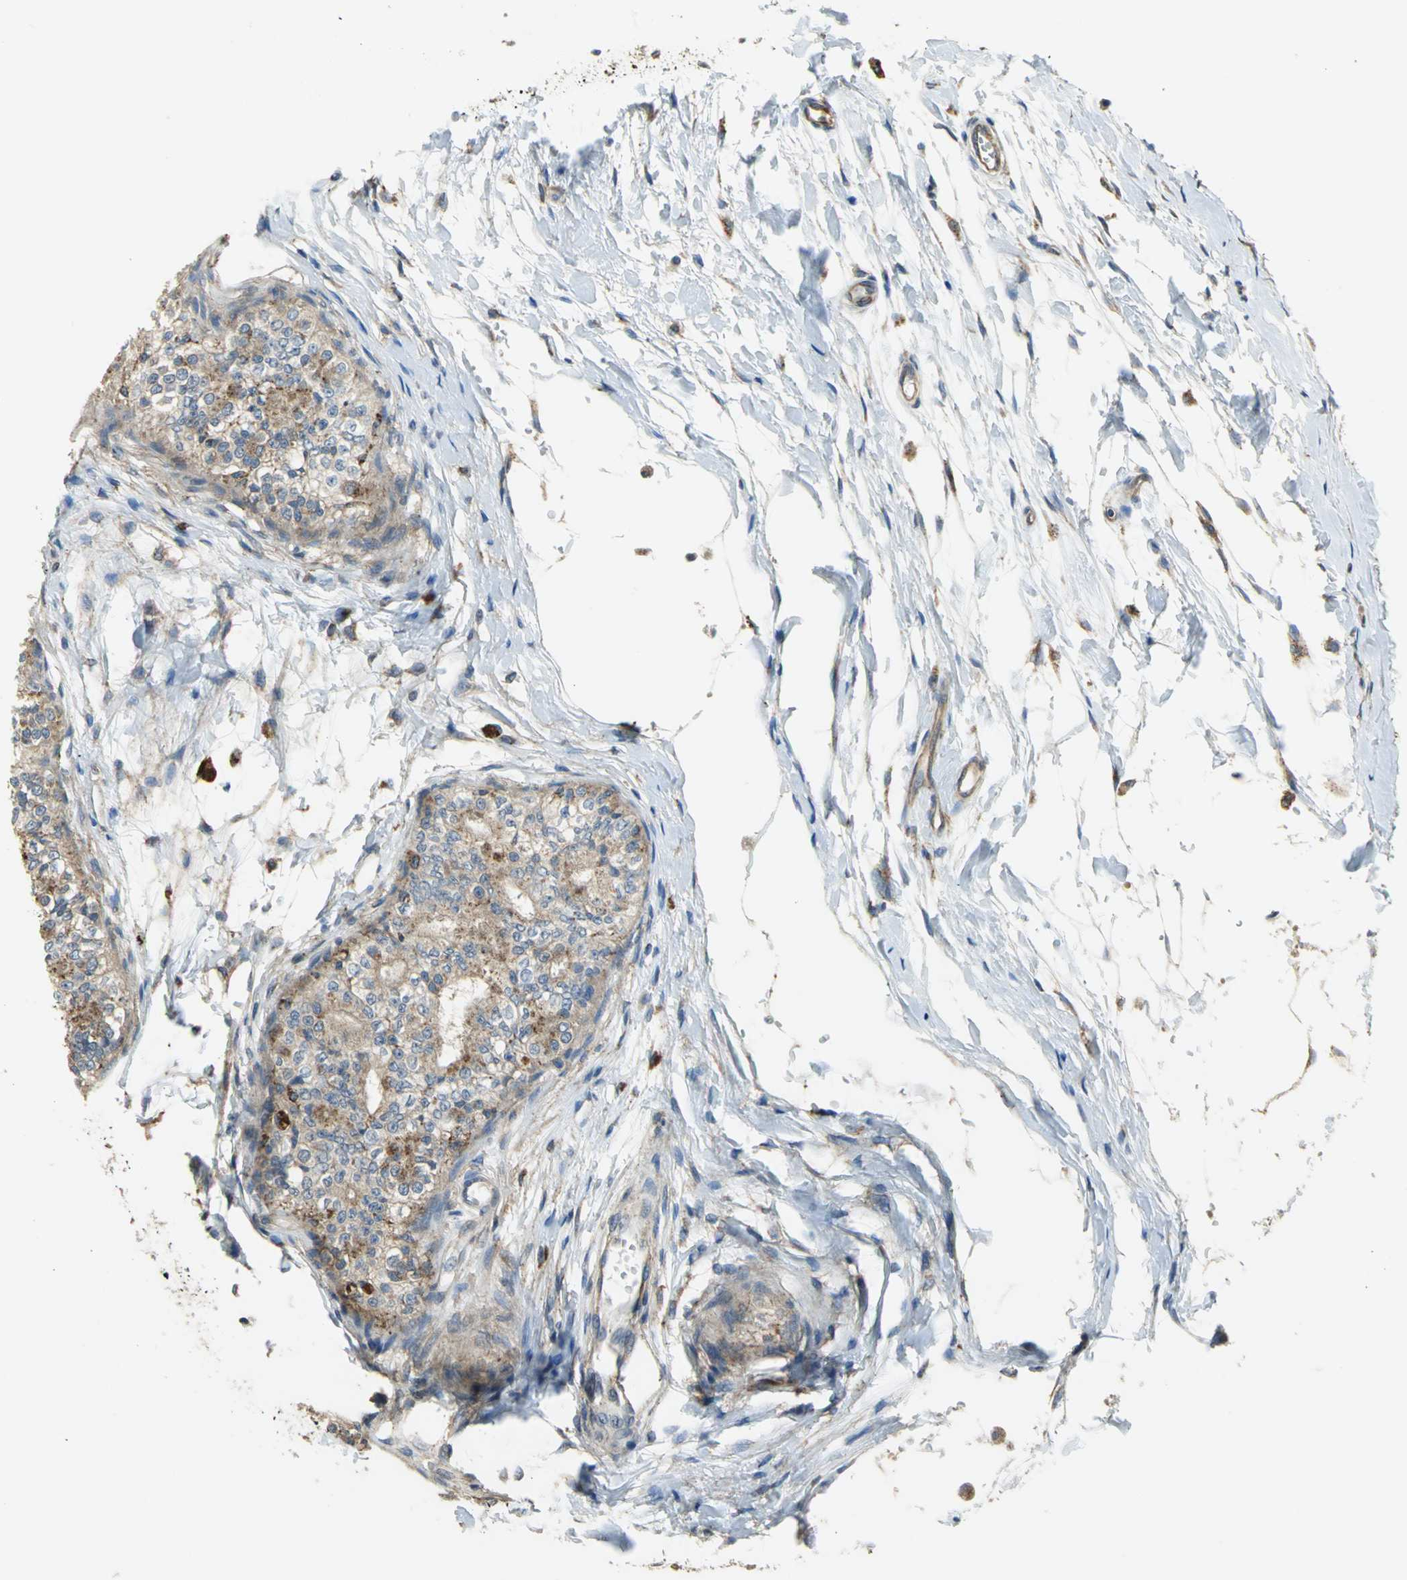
{"staining": {"intensity": "strong", "quantity": "25%-75%", "location": "cytoplasmic/membranous"}, "tissue": "epididymis", "cell_type": "Glandular cells", "image_type": "normal", "snomed": [{"axis": "morphology", "description": "Normal tissue, NOS"}, {"axis": "morphology", "description": "Adenocarcinoma, metastatic, NOS"}, {"axis": "topography", "description": "Testis"}, {"axis": "topography", "description": "Epididymis"}], "caption": "A brown stain labels strong cytoplasmic/membranous positivity of a protein in glandular cells of benign epididymis.", "gene": "DIAPH2", "patient": {"sex": "male", "age": 26}}